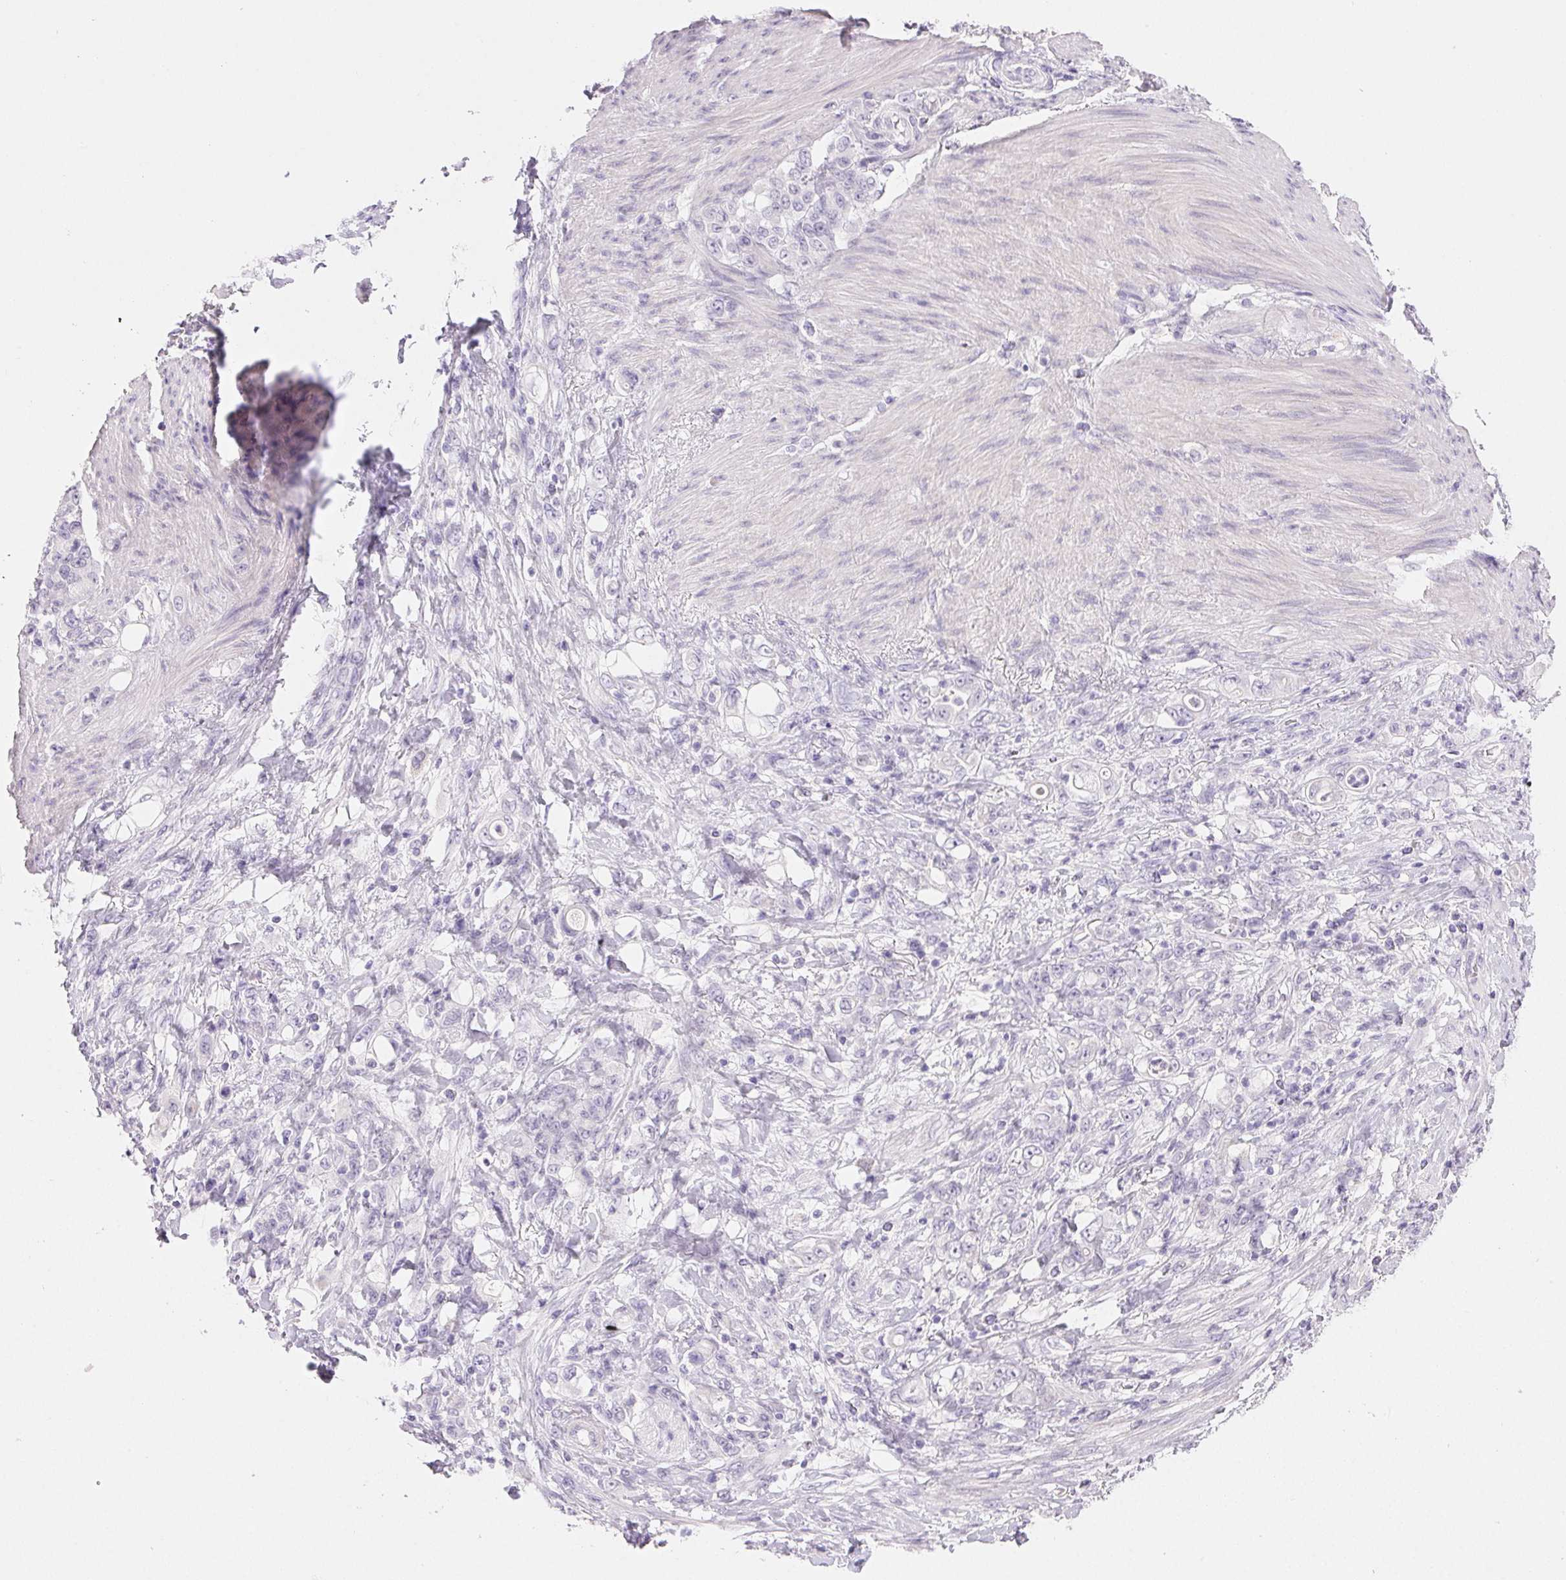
{"staining": {"intensity": "negative", "quantity": "none", "location": "none"}, "tissue": "stomach cancer", "cell_type": "Tumor cells", "image_type": "cancer", "snomed": [{"axis": "morphology", "description": "Adenocarcinoma, NOS"}, {"axis": "topography", "description": "Stomach"}], "caption": "Protein analysis of adenocarcinoma (stomach) shows no significant staining in tumor cells.", "gene": "BPIFB2", "patient": {"sex": "female", "age": 79}}